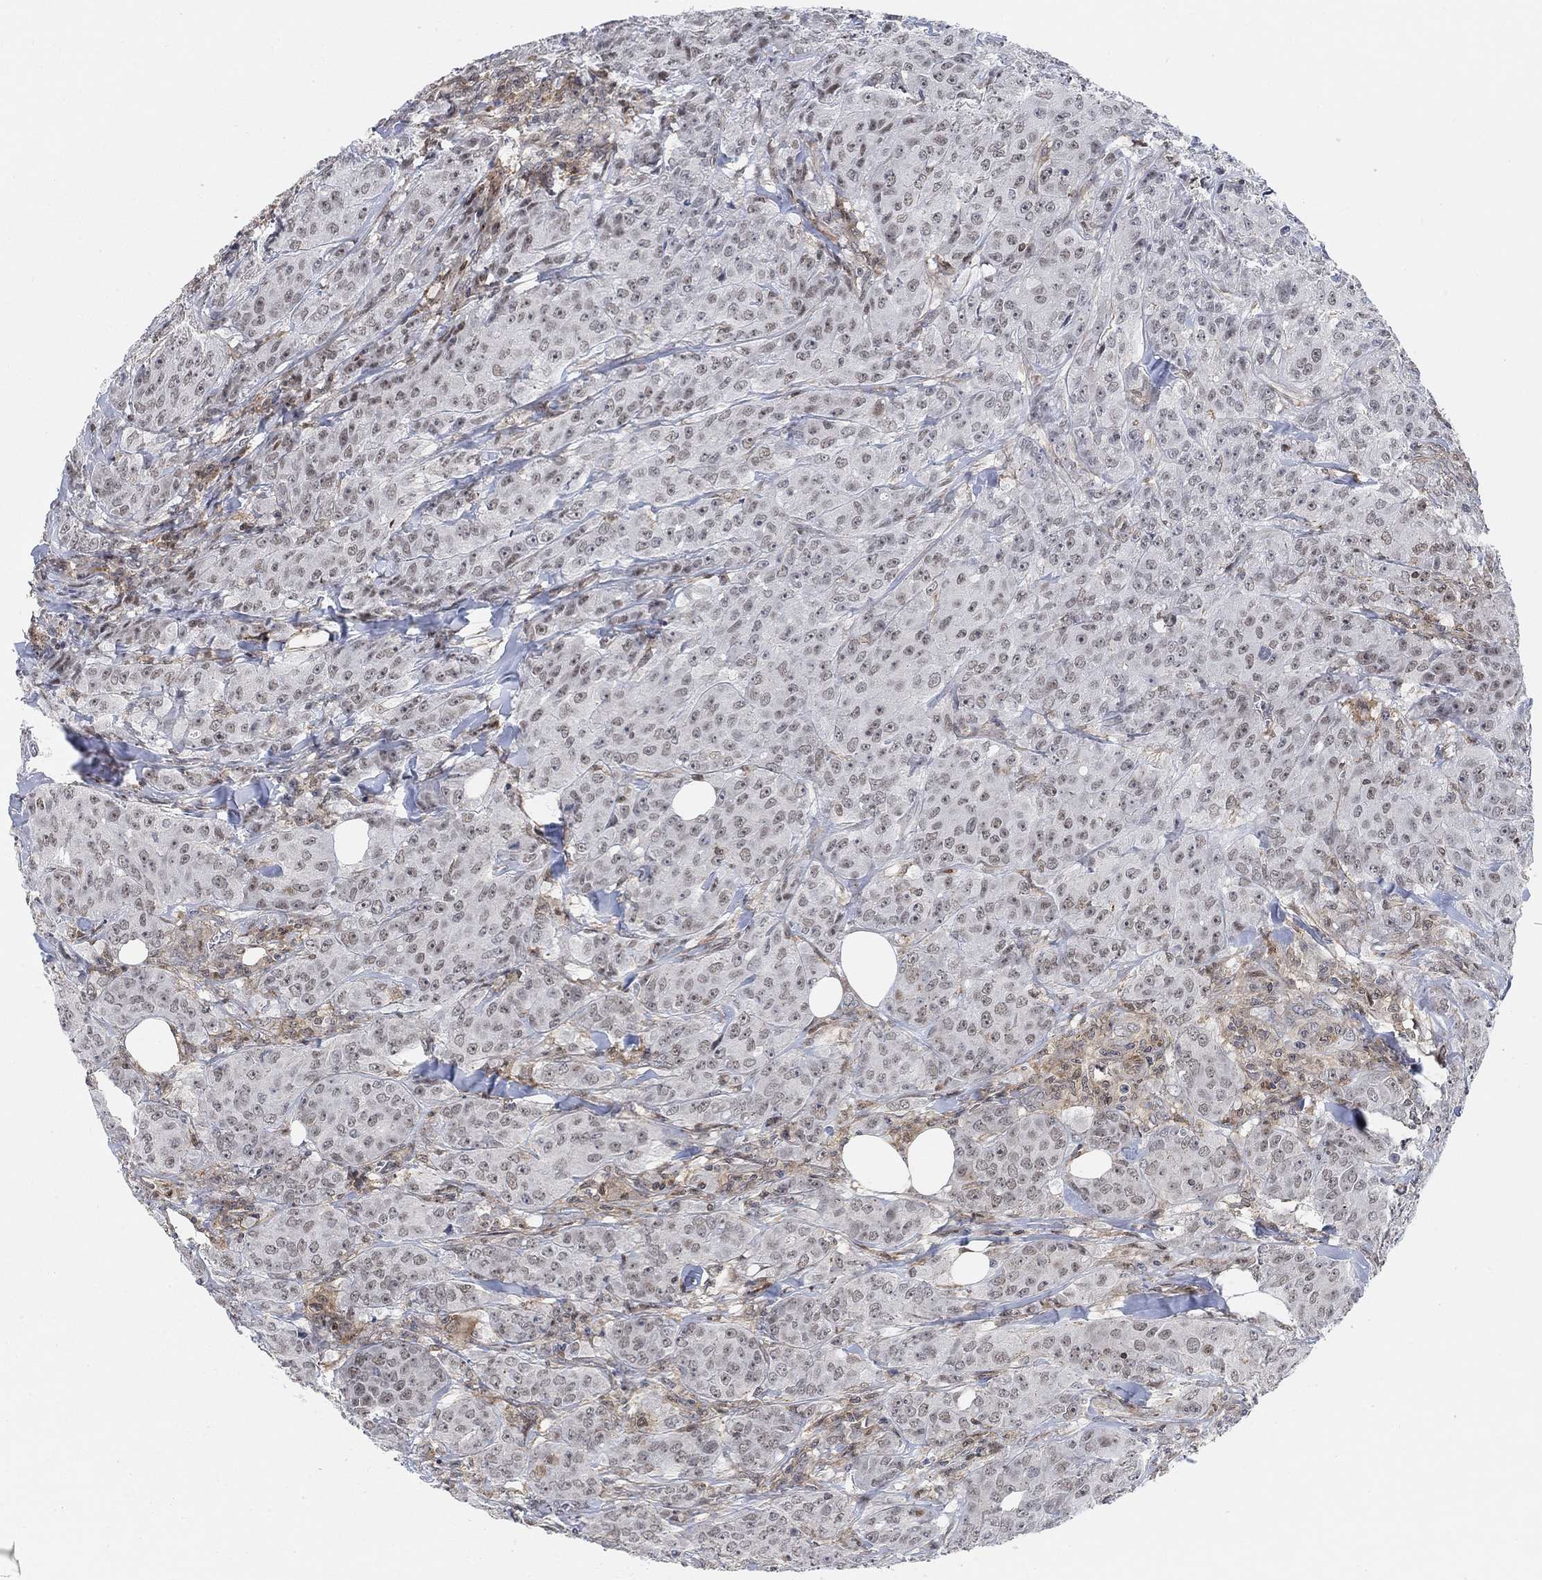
{"staining": {"intensity": "weak", "quantity": "25%-75%", "location": "nuclear"}, "tissue": "breast cancer", "cell_type": "Tumor cells", "image_type": "cancer", "snomed": [{"axis": "morphology", "description": "Duct carcinoma"}, {"axis": "topography", "description": "Breast"}], "caption": "Immunohistochemical staining of human infiltrating ductal carcinoma (breast) shows weak nuclear protein expression in approximately 25%-75% of tumor cells.", "gene": "PWWP2B", "patient": {"sex": "female", "age": 43}}